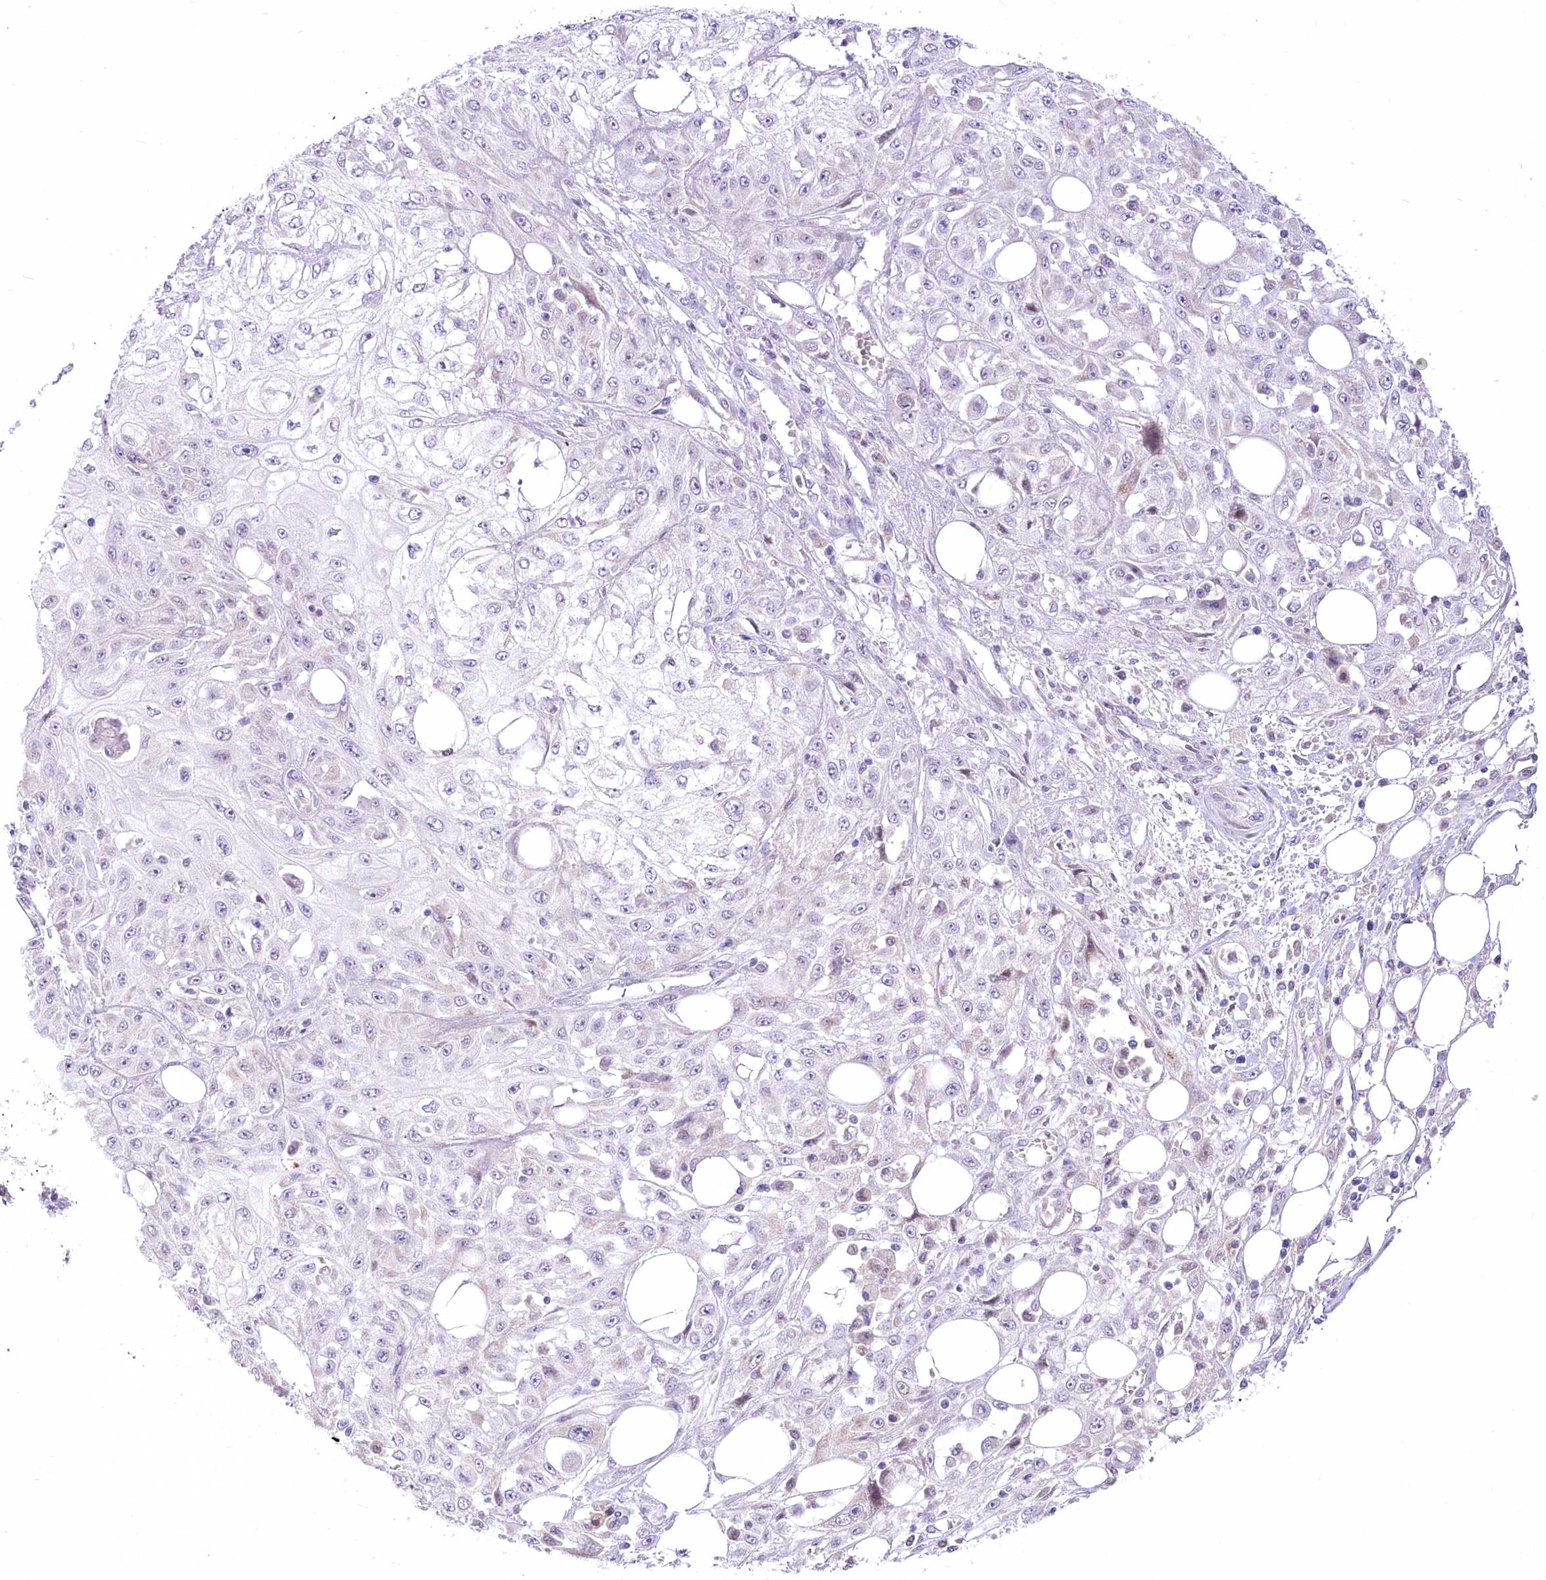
{"staining": {"intensity": "negative", "quantity": "none", "location": "none"}, "tissue": "skin cancer", "cell_type": "Tumor cells", "image_type": "cancer", "snomed": [{"axis": "morphology", "description": "Squamous cell carcinoma, NOS"}, {"axis": "morphology", "description": "Squamous cell carcinoma, metastatic, NOS"}, {"axis": "topography", "description": "Skin"}, {"axis": "topography", "description": "Lymph node"}], "caption": "A photomicrograph of skin squamous cell carcinoma stained for a protein displays no brown staining in tumor cells.", "gene": "BEND7", "patient": {"sex": "male", "age": 75}}